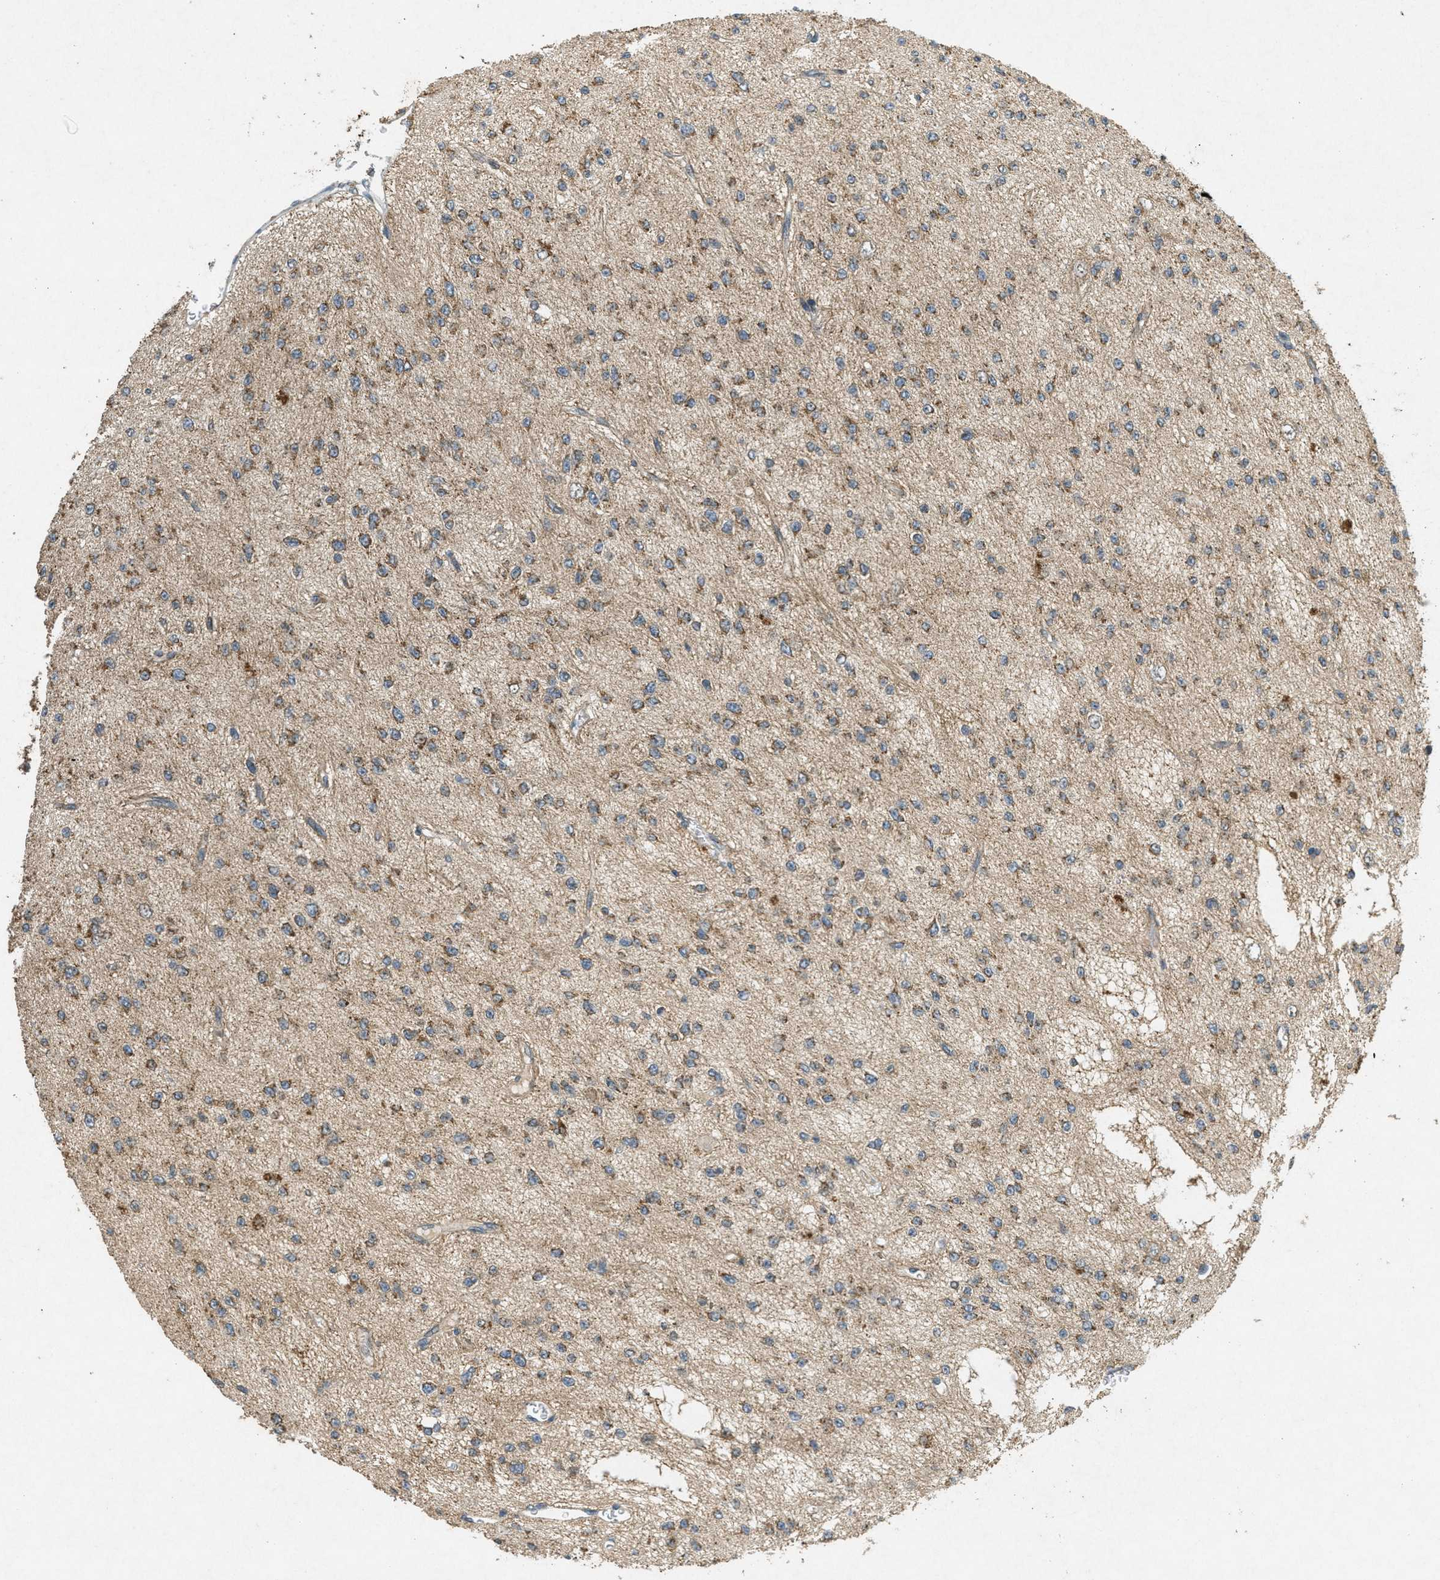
{"staining": {"intensity": "moderate", "quantity": ">75%", "location": "cytoplasmic/membranous"}, "tissue": "glioma", "cell_type": "Tumor cells", "image_type": "cancer", "snomed": [{"axis": "morphology", "description": "Glioma, malignant, Low grade"}, {"axis": "topography", "description": "Brain"}], "caption": "Low-grade glioma (malignant) stained with a brown dye shows moderate cytoplasmic/membranous positive expression in approximately >75% of tumor cells.", "gene": "PPP1R15A", "patient": {"sex": "male", "age": 38}}